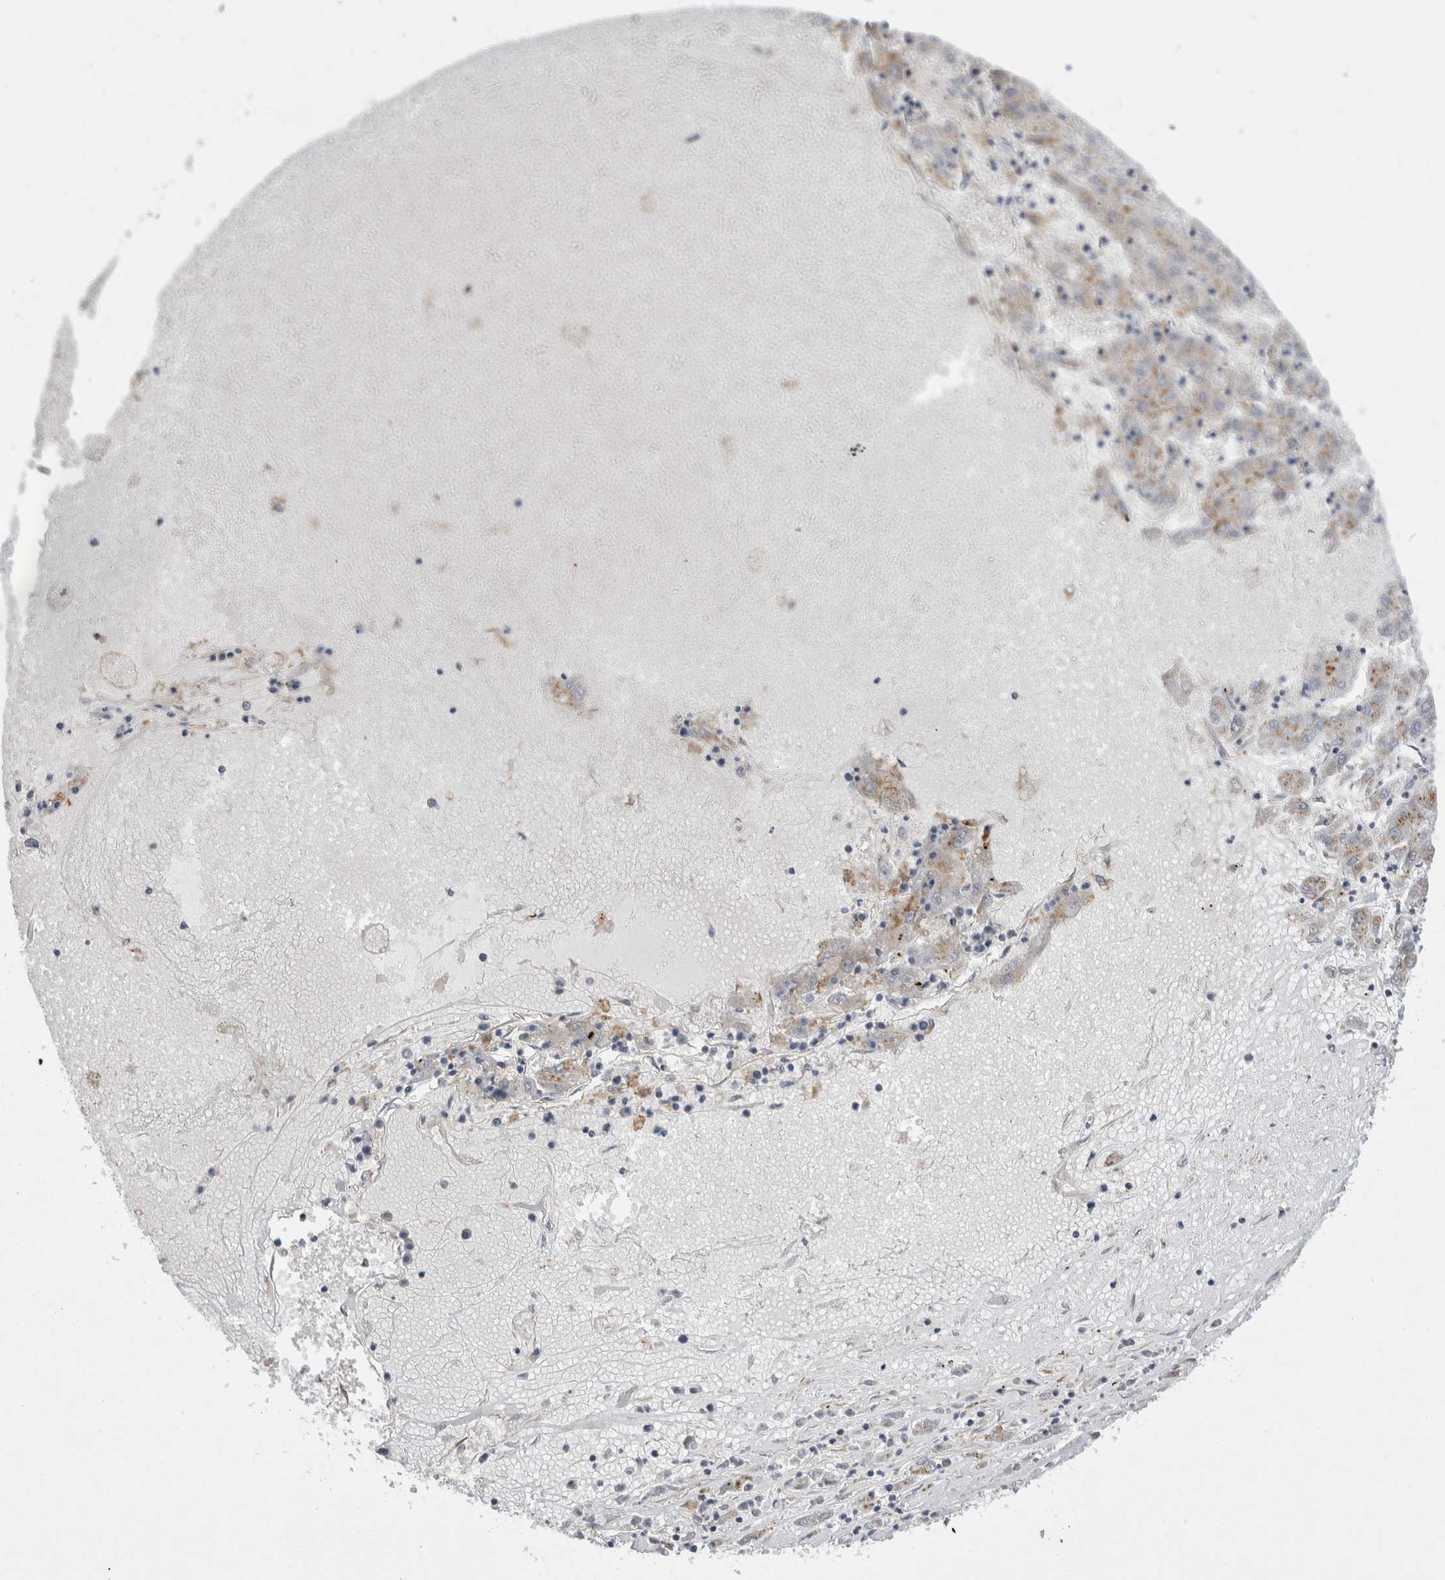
{"staining": {"intensity": "weak", "quantity": "25%-75%", "location": "cytoplasmic/membranous"}, "tissue": "liver cancer", "cell_type": "Tumor cells", "image_type": "cancer", "snomed": [{"axis": "morphology", "description": "Carcinoma, Hepatocellular, NOS"}, {"axis": "topography", "description": "Liver"}], "caption": "The immunohistochemical stain shows weak cytoplasmic/membranous positivity in tumor cells of liver cancer (hepatocellular carcinoma) tissue. The protein of interest is stained brown, and the nuclei are stained in blue (DAB (3,3'-diaminobenzidine) IHC with brightfield microscopy, high magnification).", "gene": "TRMT9B", "patient": {"sex": "male", "age": 72}}